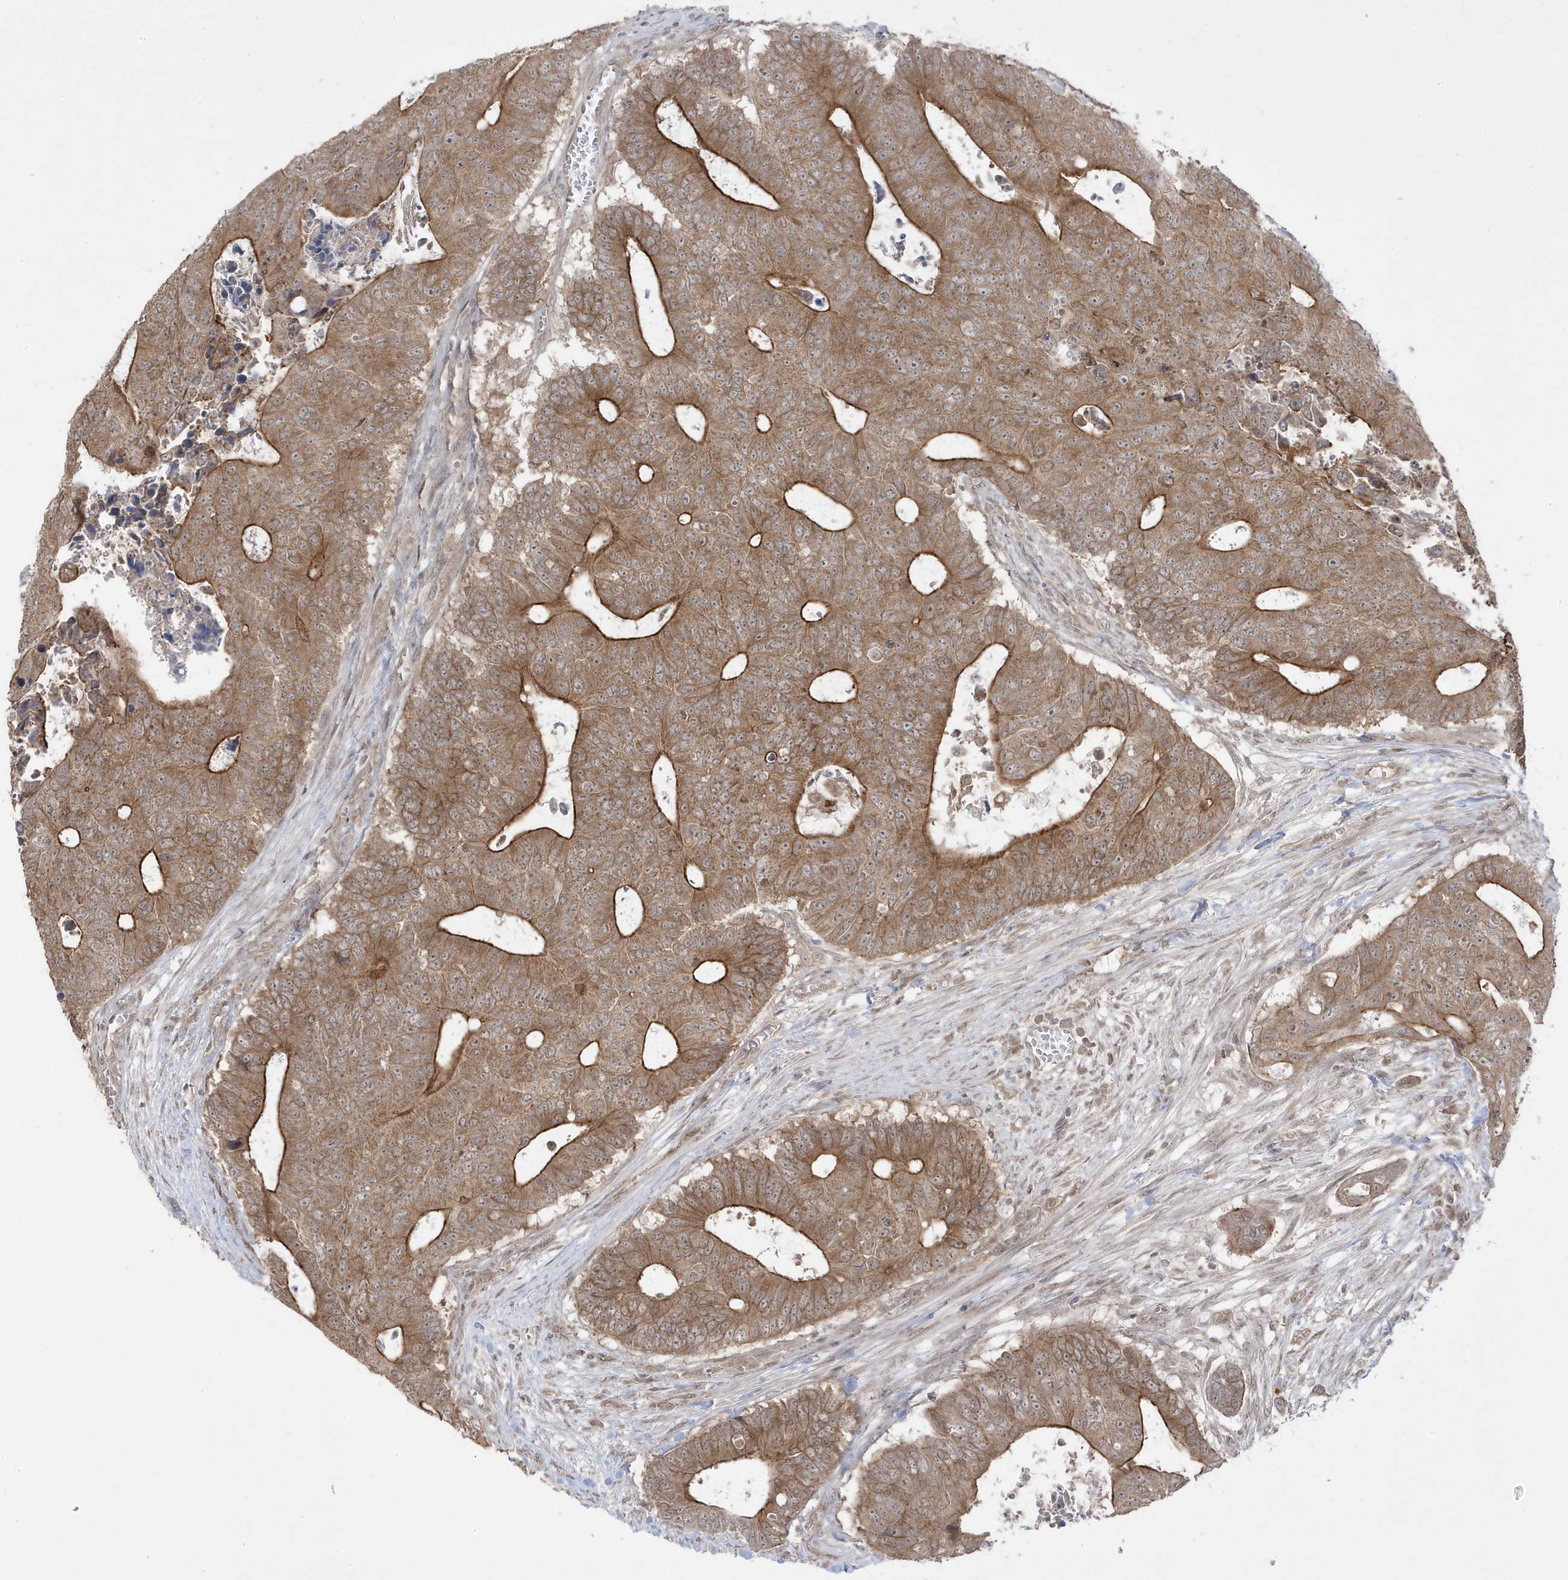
{"staining": {"intensity": "moderate", "quantity": ">75%", "location": "cytoplasmic/membranous"}, "tissue": "colorectal cancer", "cell_type": "Tumor cells", "image_type": "cancer", "snomed": [{"axis": "morphology", "description": "Adenocarcinoma, NOS"}, {"axis": "topography", "description": "Colon"}], "caption": "Immunohistochemistry (DAB (3,3'-diaminobenzidine)) staining of colorectal cancer demonstrates moderate cytoplasmic/membranous protein positivity in about >75% of tumor cells.", "gene": "DNAJC12", "patient": {"sex": "male", "age": 87}}